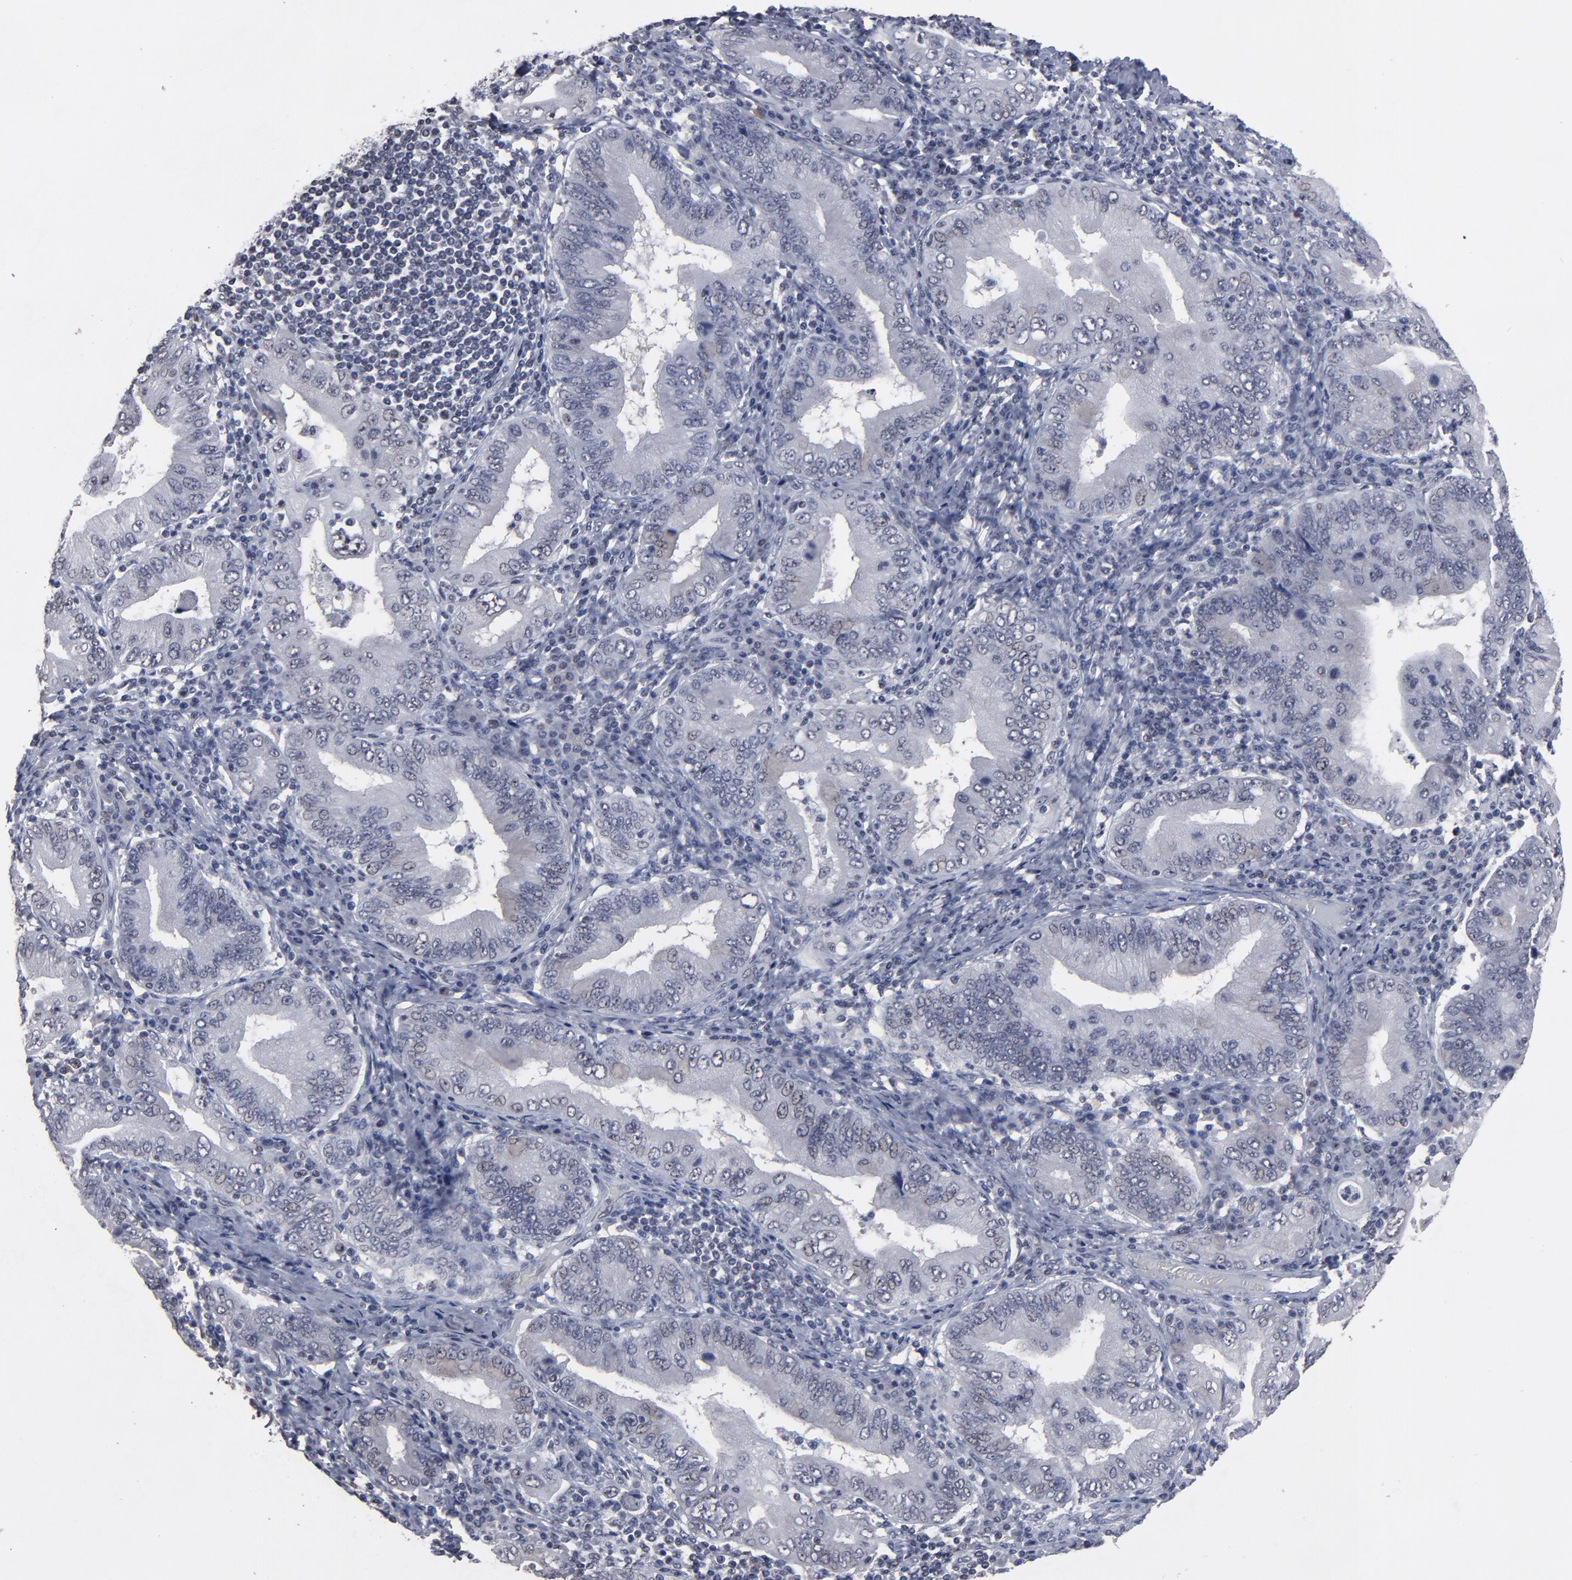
{"staining": {"intensity": "negative", "quantity": "none", "location": "none"}, "tissue": "stomach cancer", "cell_type": "Tumor cells", "image_type": "cancer", "snomed": [{"axis": "morphology", "description": "Normal tissue, NOS"}, {"axis": "morphology", "description": "Adenocarcinoma, NOS"}, {"axis": "topography", "description": "Esophagus"}, {"axis": "topography", "description": "Stomach, upper"}, {"axis": "topography", "description": "Peripheral nerve tissue"}], "caption": "This is an IHC micrograph of human stomach cancer (adenocarcinoma). There is no positivity in tumor cells.", "gene": "SSRP1", "patient": {"sex": "male", "age": 62}}